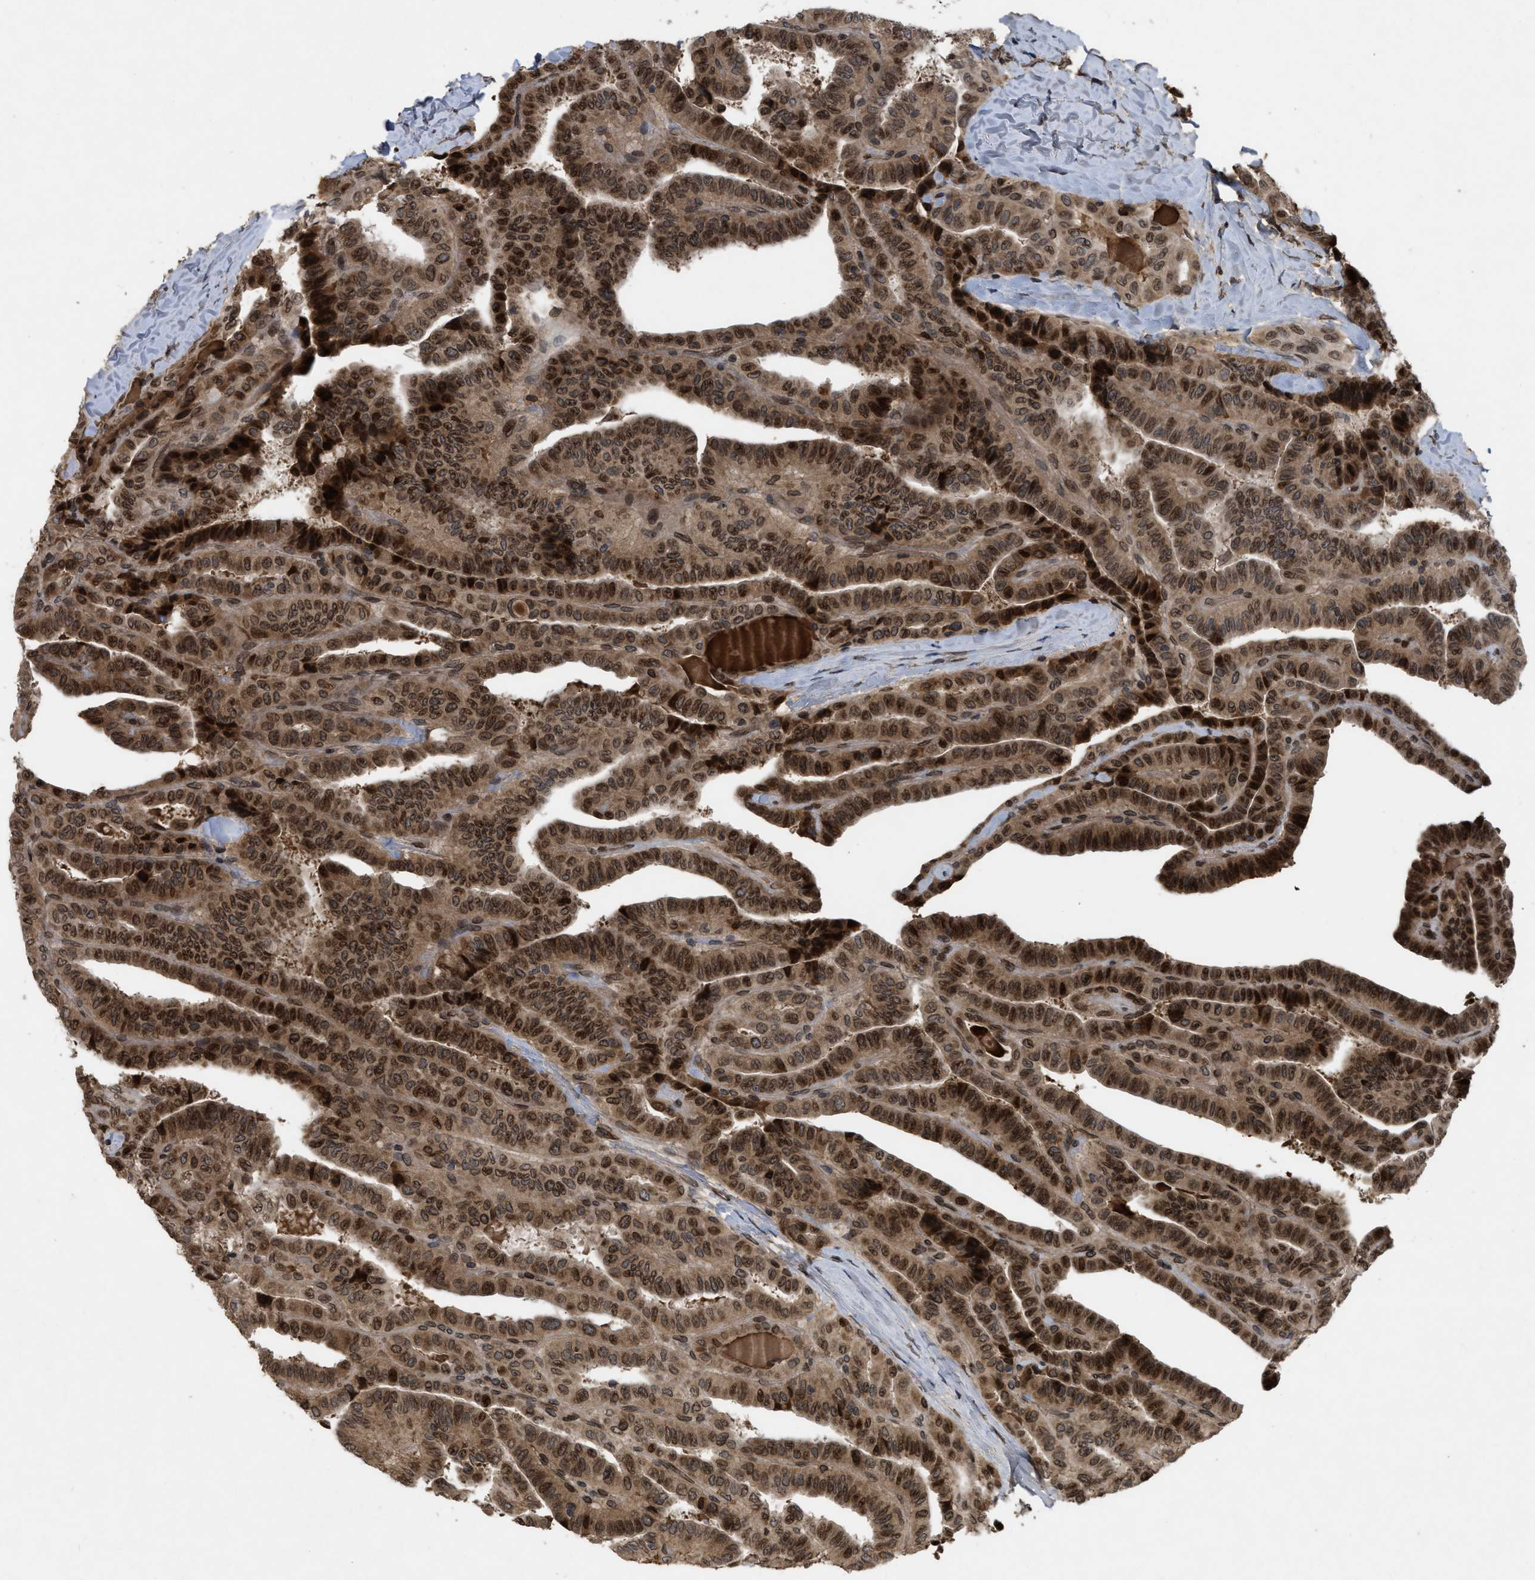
{"staining": {"intensity": "strong", "quantity": ">75%", "location": "cytoplasmic/membranous,nuclear"}, "tissue": "thyroid cancer", "cell_type": "Tumor cells", "image_type": "cancer", "snomed": [{"axis": "morphology", "description": "Papillary adenocarcinoma, NOS"}, {"axis": "topography", "description": "Thyroid gland"}], "caption": "Strong cytoplasmic/membranous and nuclear staining for a protein is present in about >75% of tumor cells of thyroid cancer using IHC.", "gene": "CRY1", "patient": {"sex": "male", "age": 77}}